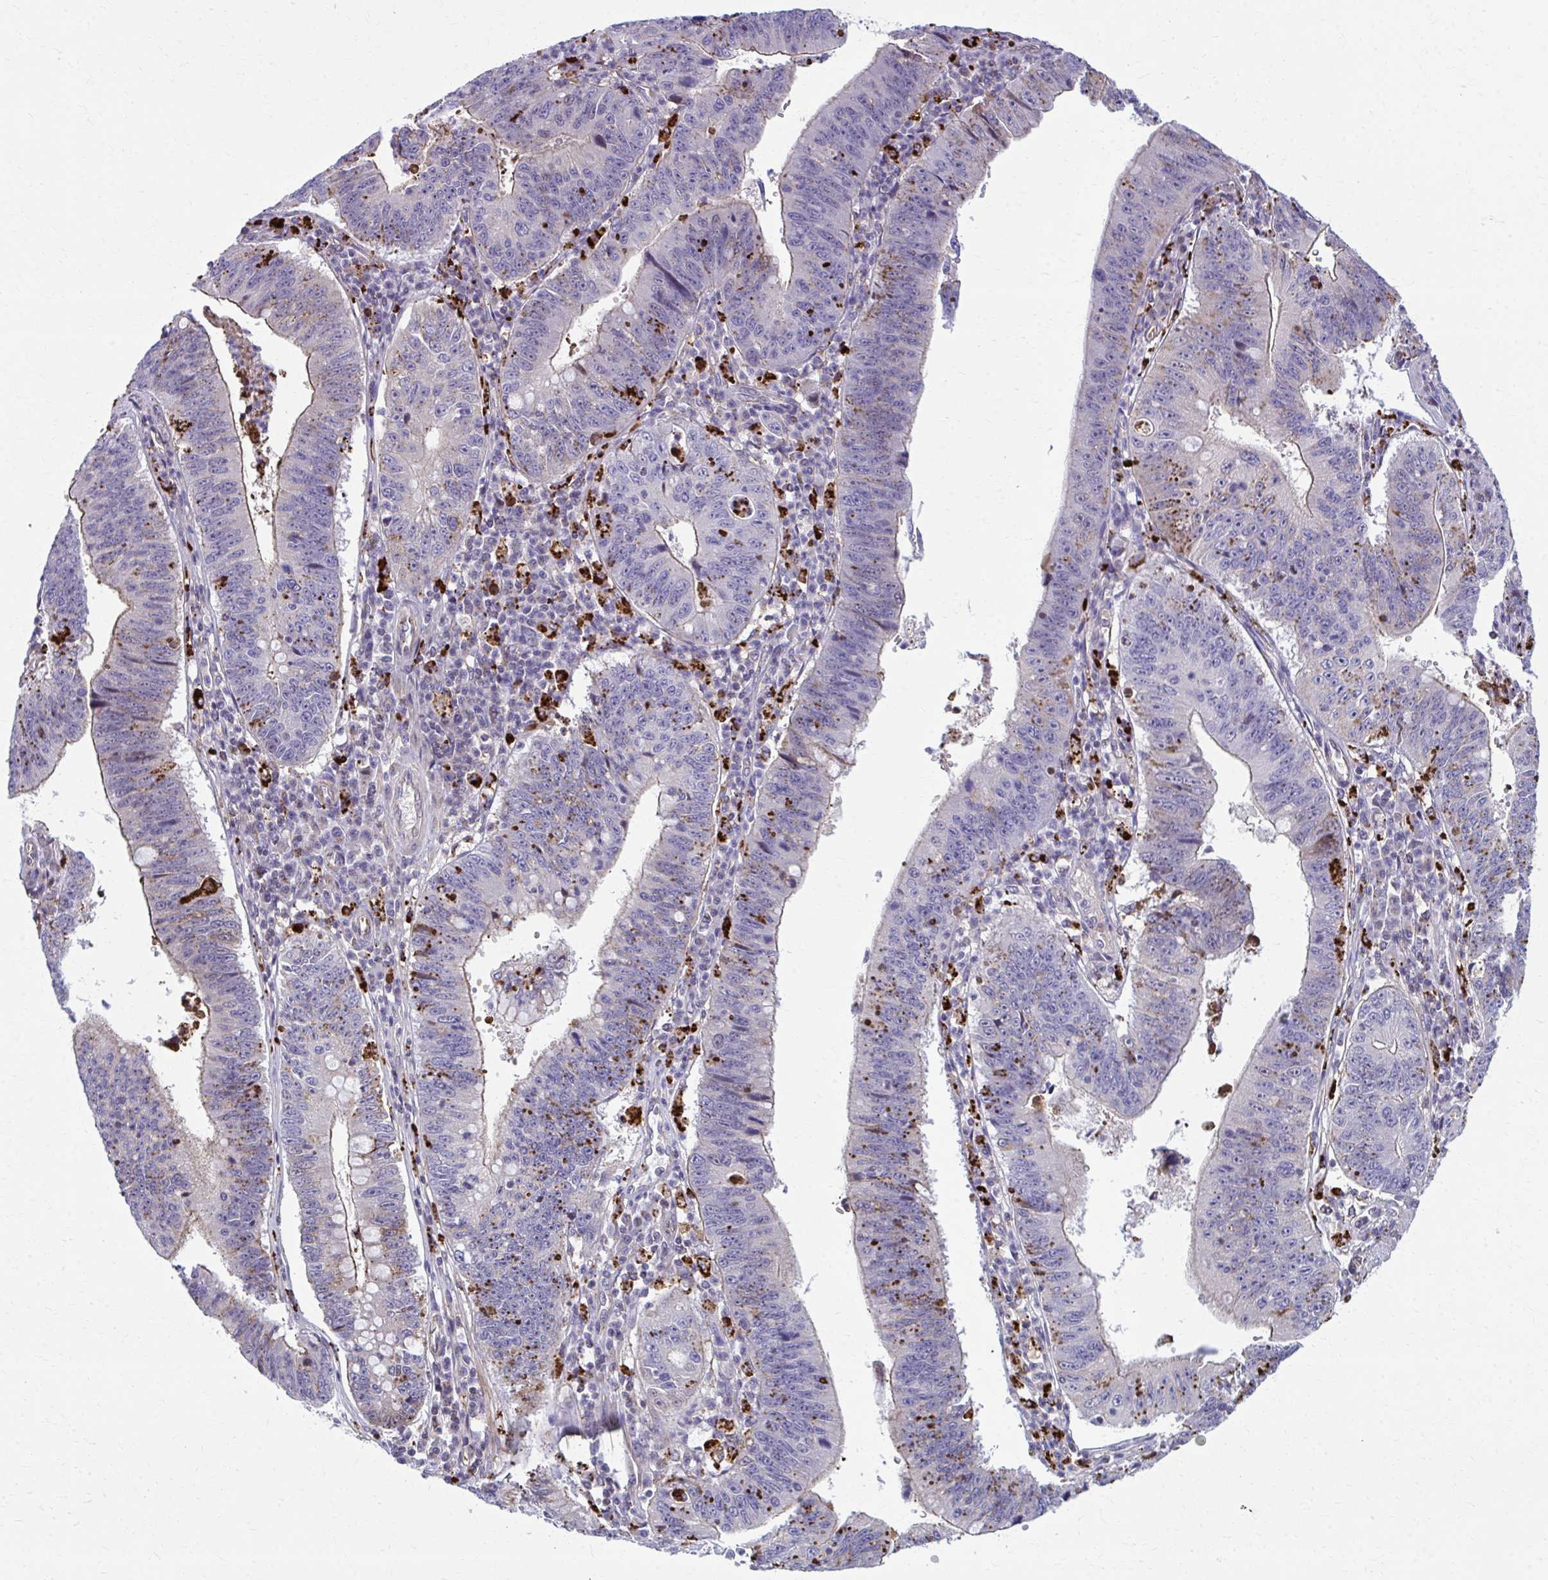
{"staining": {"intensity": "moderate", "quantity": "<25%", "location": "cytoplasmic/membranous"}, "tissue": "stomach cancer", "cell_type": "Tumor cells", "image_type": "cancer", "snomed": [{"axis": "morphology", "description": "Adenocarcinoma, NOS"}, {"axis": "topography", "description": "Stomach"}], "caption": "A brown stain highlights moderate cytoplasmic/membranous positivity of a protein in adenocarcinoma (stomach) tumor cells.", "gene": "LRRC4B", "patient": {"sex": "male", "age": 59}}